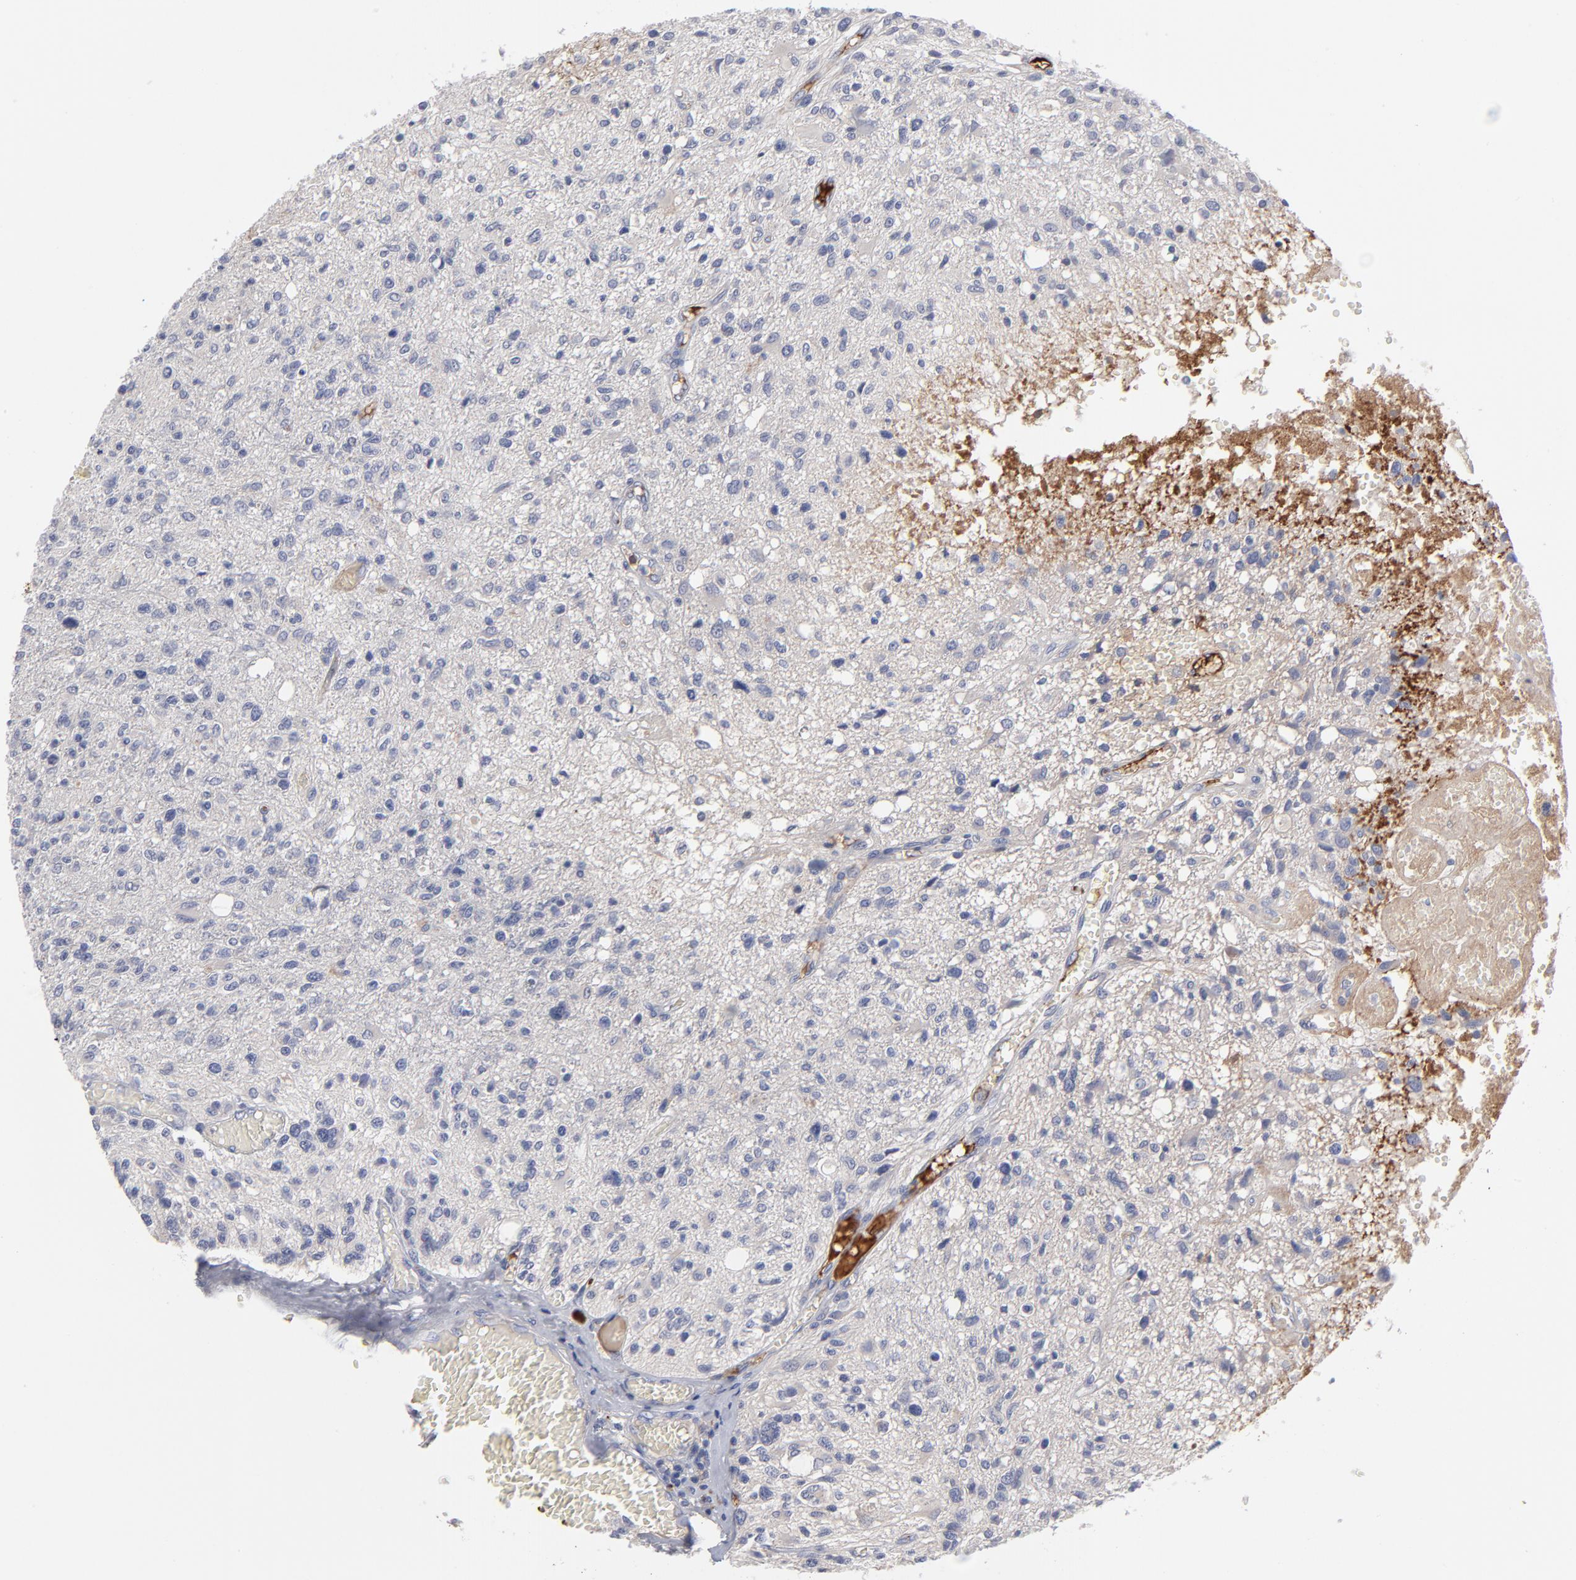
{"staining": {"intensity": "negative", "quantity": "none", "location": "none"}, "tissue": "glioma", "cell_type": "Tumor cells", "image_type": "cancer", "snomed": [{"axis": "morphology", "description": "Glioma, malignant, High grade"}, {"axis": "topography", "description": "Cerebral cortex"}], "caption": "High power microscopy micrograph of an immunohistochemistry image of glioma, revealing no significant positivity in tumor cells.", "gene": "CCR3", "patient": {"sex": "male", "age": 76}}